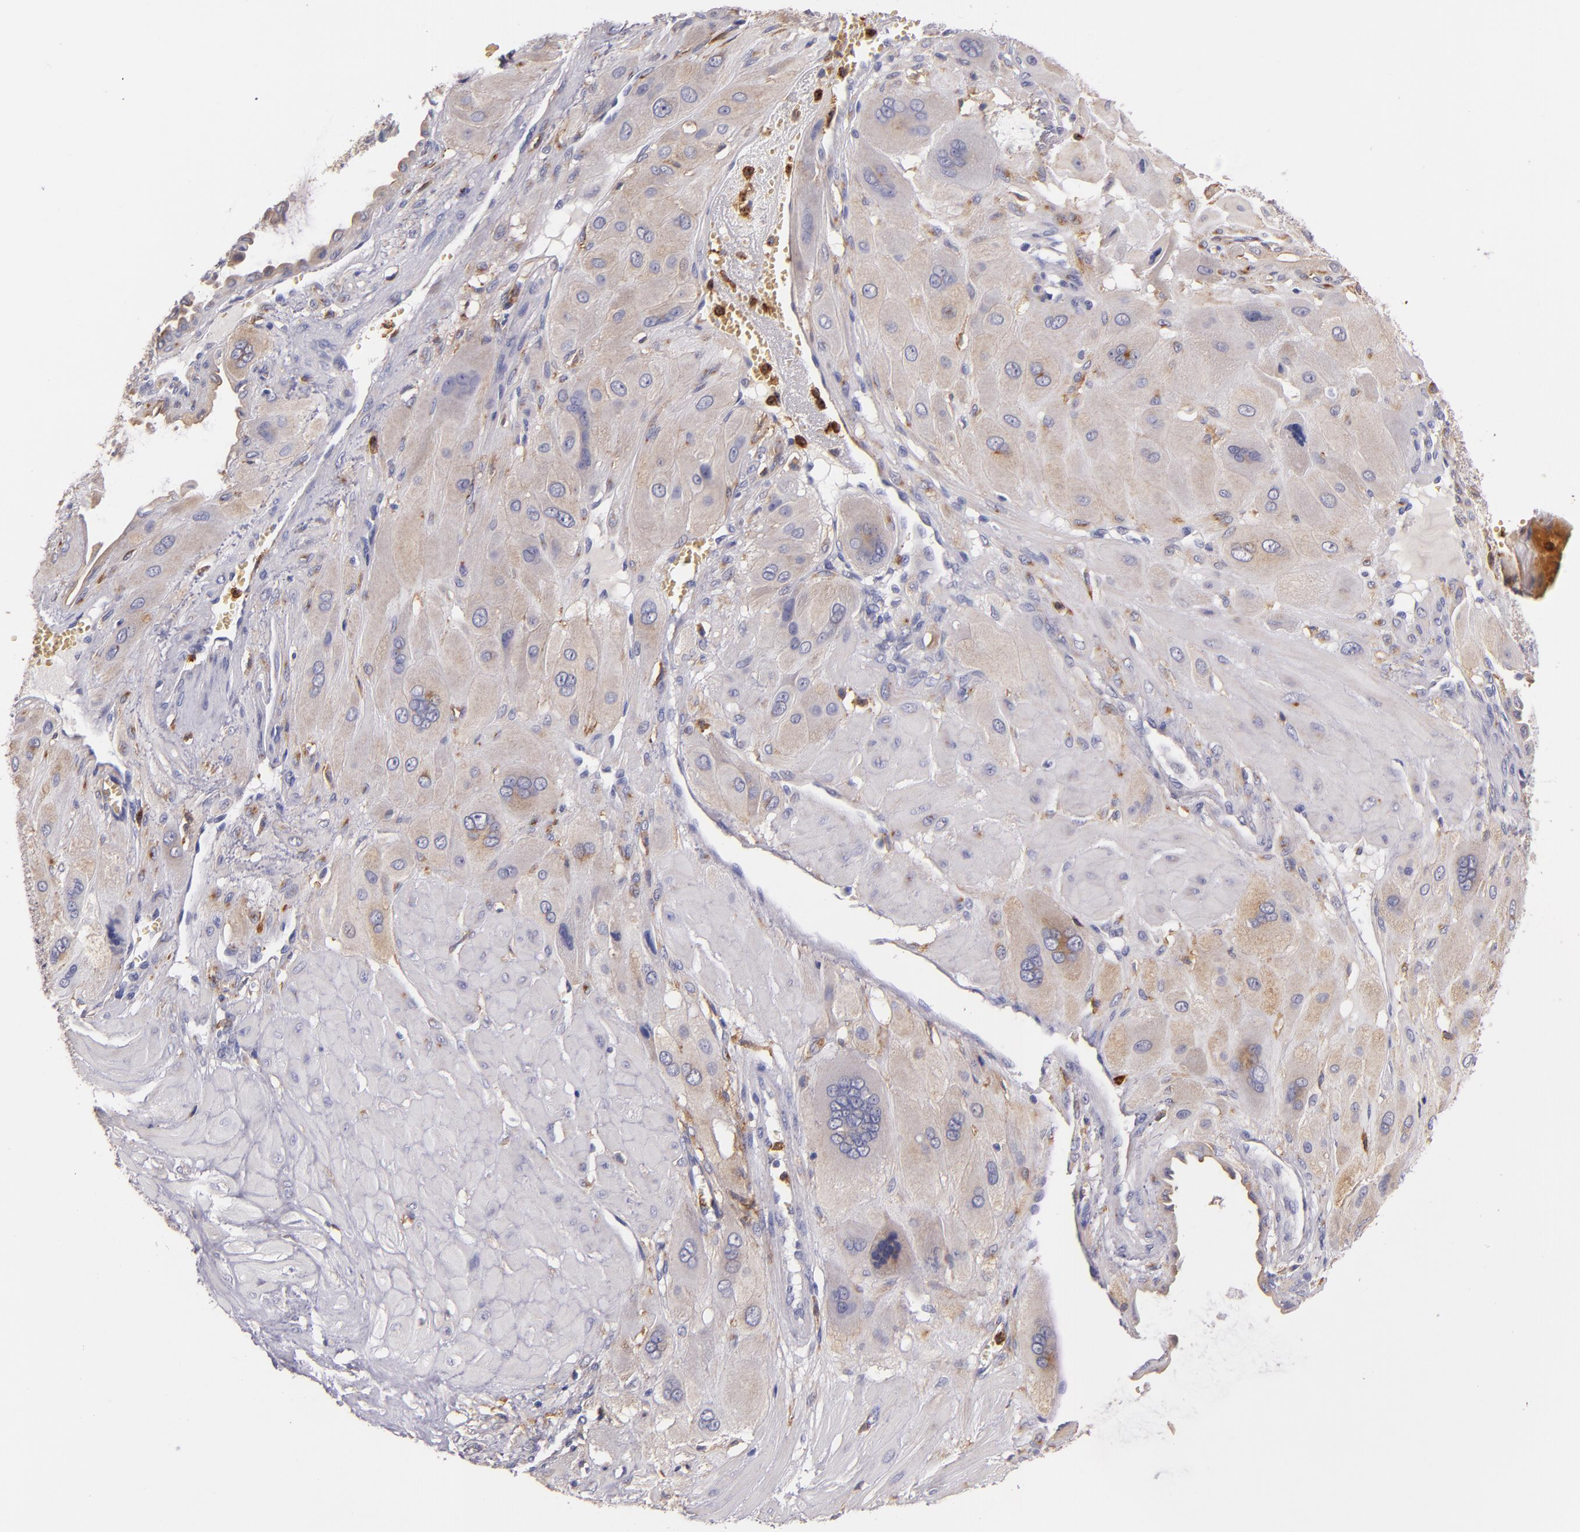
{"staining": {"intensity": "weak", "quantity": "25%-75%", "location": "cytoplasmic/membranous"}, "tissue": "cervical cancer", "cell_type": "Tumor cells", "image_type": "cancer", "snomed": [{"axis": "morphology", "description": "Squamous cell carcinoma, NOS"}, {"axis": "topography", "description": "Cervix"}], "caption": "A brown stain labels weak cytoplasmic/membranous expression of a protein in squamous cell carcinoma (cervical) tumor cells. The staining was performed using DAB, with brown indicating positive protein expression. Nuclei are stained blue with hematoxylin.", "gene": "C5AR1", "patient": {"sex": "female", "age": 34}}